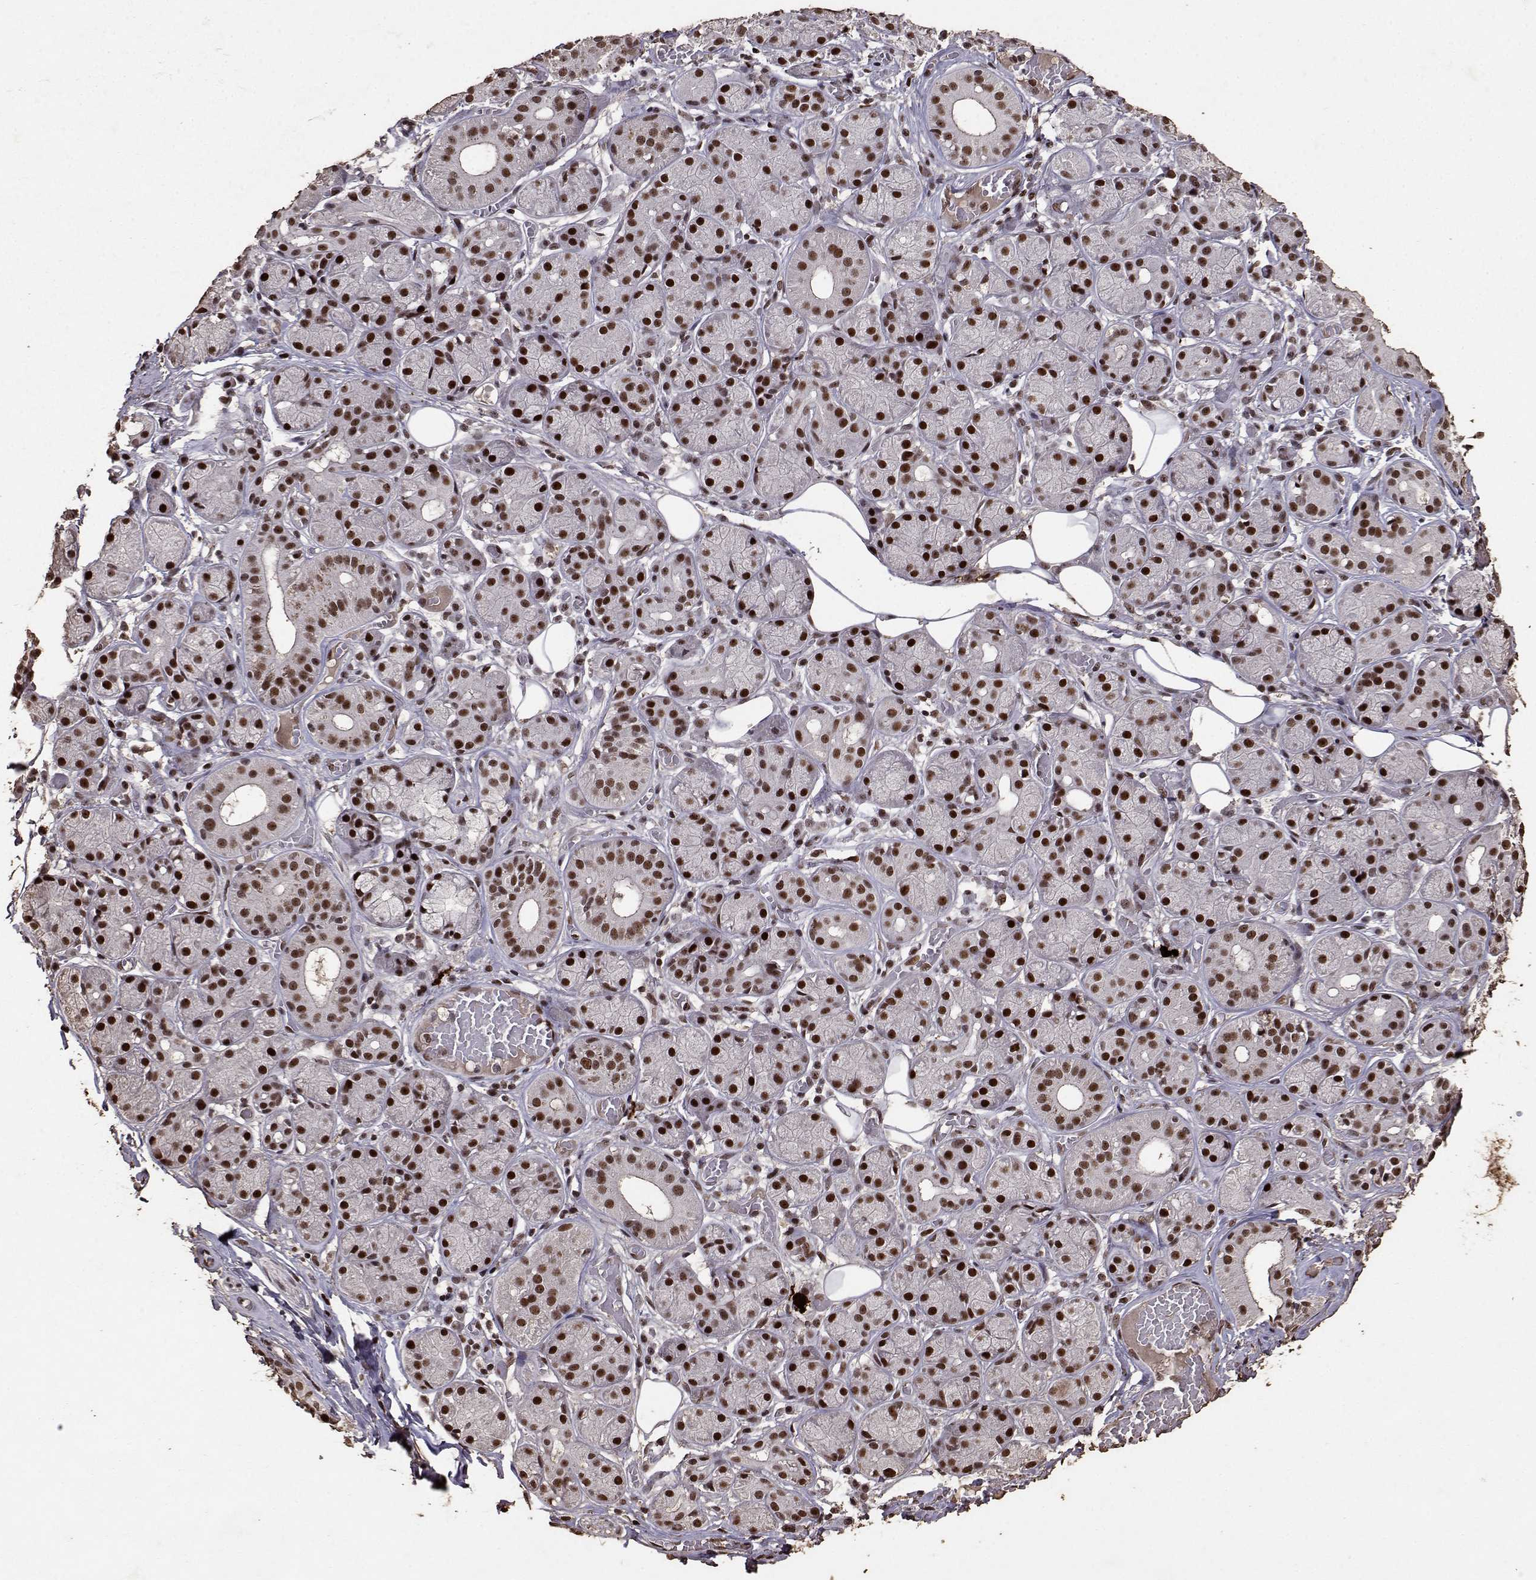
{"staining": {"intensity": "strong", "quantity": ">75%", "location": "nuclear"}, "tissue": "salivary gland", "cell_type": "Glandular cells", "image_type": "normal", "snomed": [{"axis": "morphology", "description": "Normal tissue, NOS"}, {"axis": "topography", "description": "Salivary gland"}, {"axis": "topography", "description": "Peripheral nerve tissue"}], "caption": "Brown immunohistochemical staining in unremarkable salivary gland reveals strong nuclear positivity in approximately >75% of glandular cells.", "gene": "TOE1", "patient": {"sex": "male", "age": 71}}